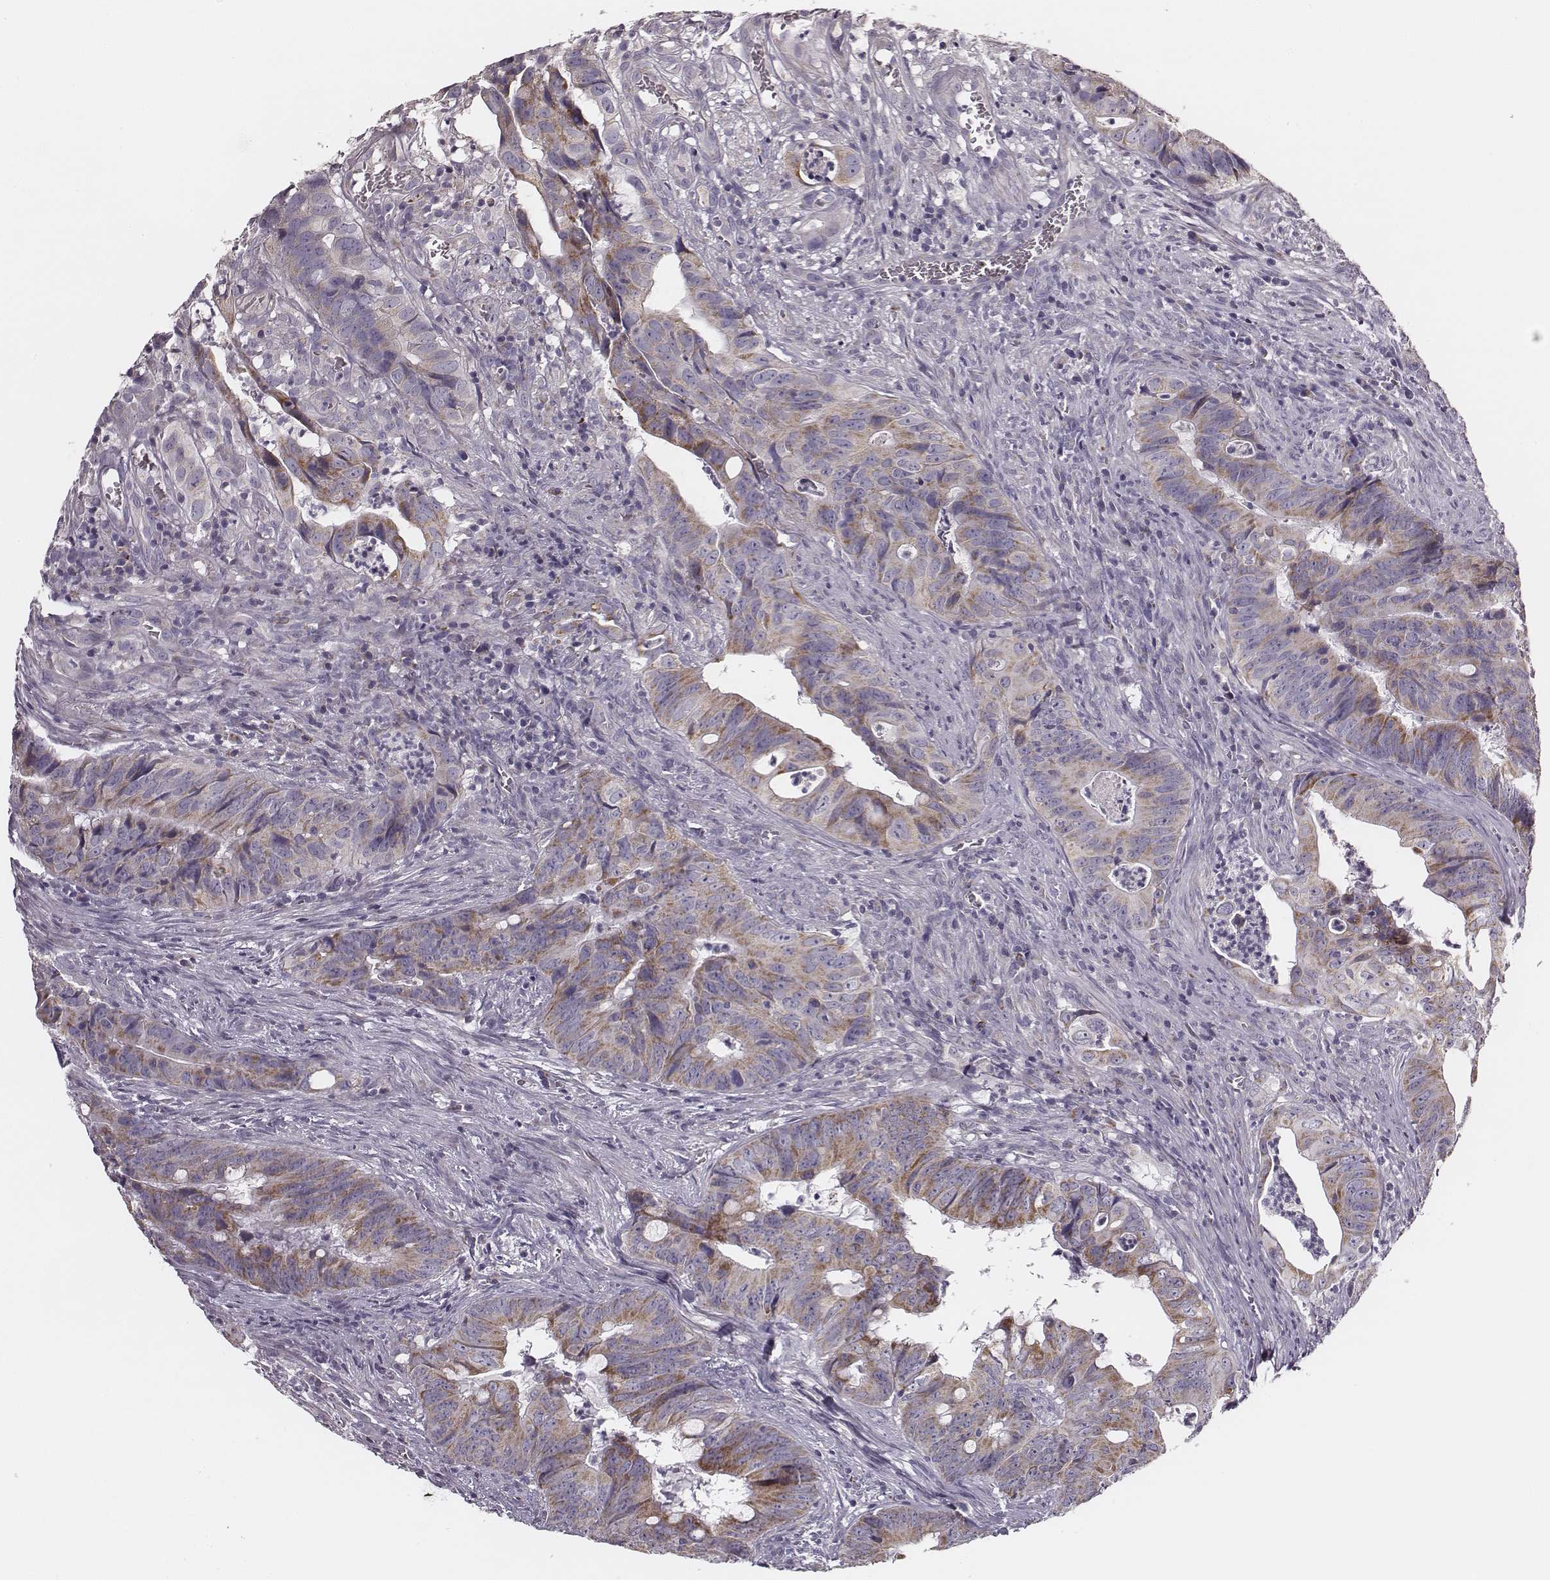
{"staining": {"intensity": "weak", "quantity": "25%-75%", "location": "cytoplasmic/membranous"}, "tissue": "colorectal cancer", "cell_type": "Tumor cells", "image_type": "cancer", "snomed": [{"axis": "morphology", "description": "Adenocarcinoma, NOS"}, {"axis": "topography", "description": "Colon"}], "caption": "About 25%-75% of tumor cells in human colorectal cancer exhibit weak cytoplasmic/membranous protein positivity as visualized by brown immunohistochemical staining.", "gene": "UBL4B", "patient": {"sex": "female", "age": 82}}